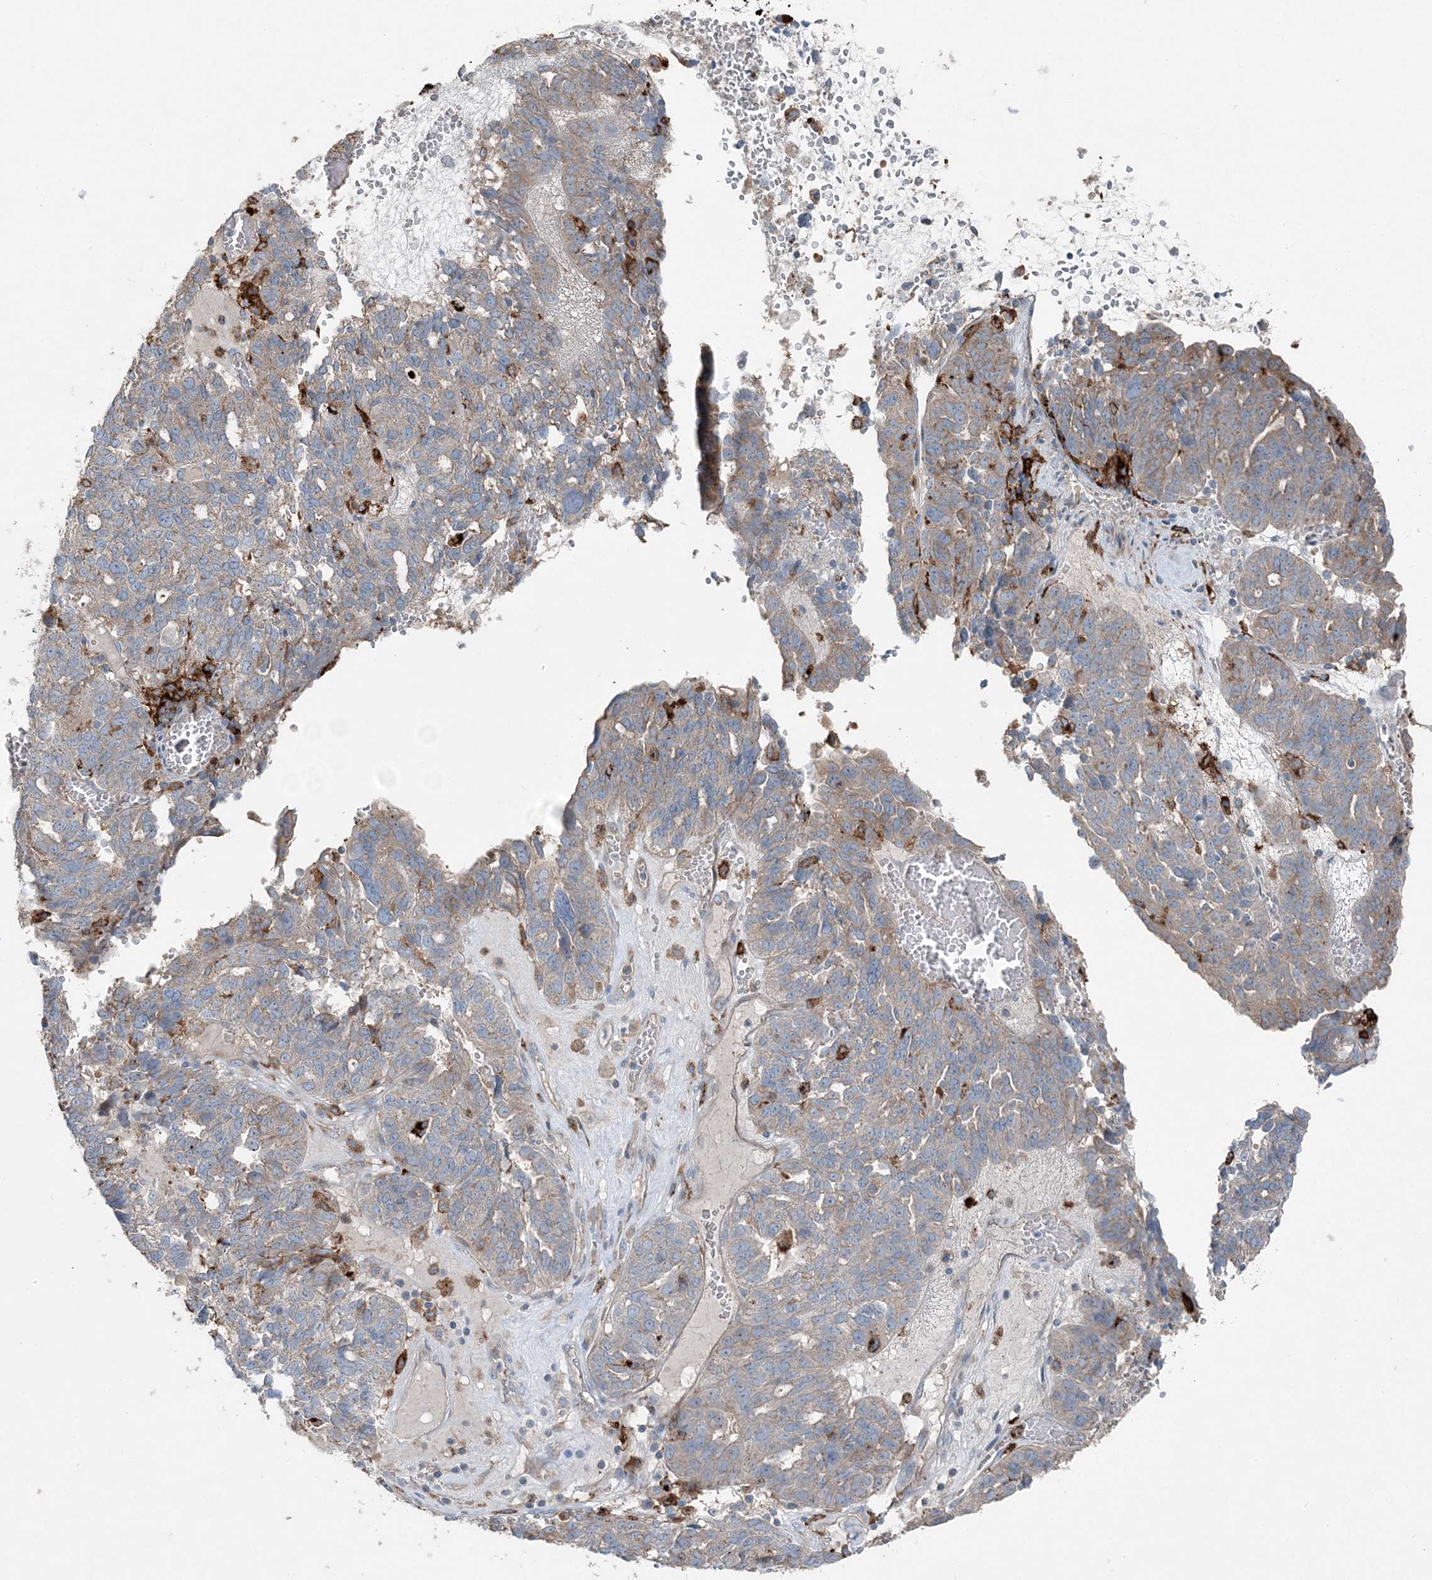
{"staining": {"intensity": "weak", "quantity": "25%-75%", "location": "cytoplasmic/membranous"}, "tissue": "ovarian cancer", "cell_type": "Tumor cells", "image_type": "cancer", "snomed": [{"axis": "morphology", "description": "Cystadenocarcinoma, serous, NOS"}, {"axis": "topography", "description": "Ovary"}], "caption": "Tumor cells reveal low levels of weak cytoplasmic/membranous positivity in about 25%-75% of cells in ovarian serous cystadenocarcinoma.", "gene": "KY", "patient": {"sex": "female", "age": 59}}